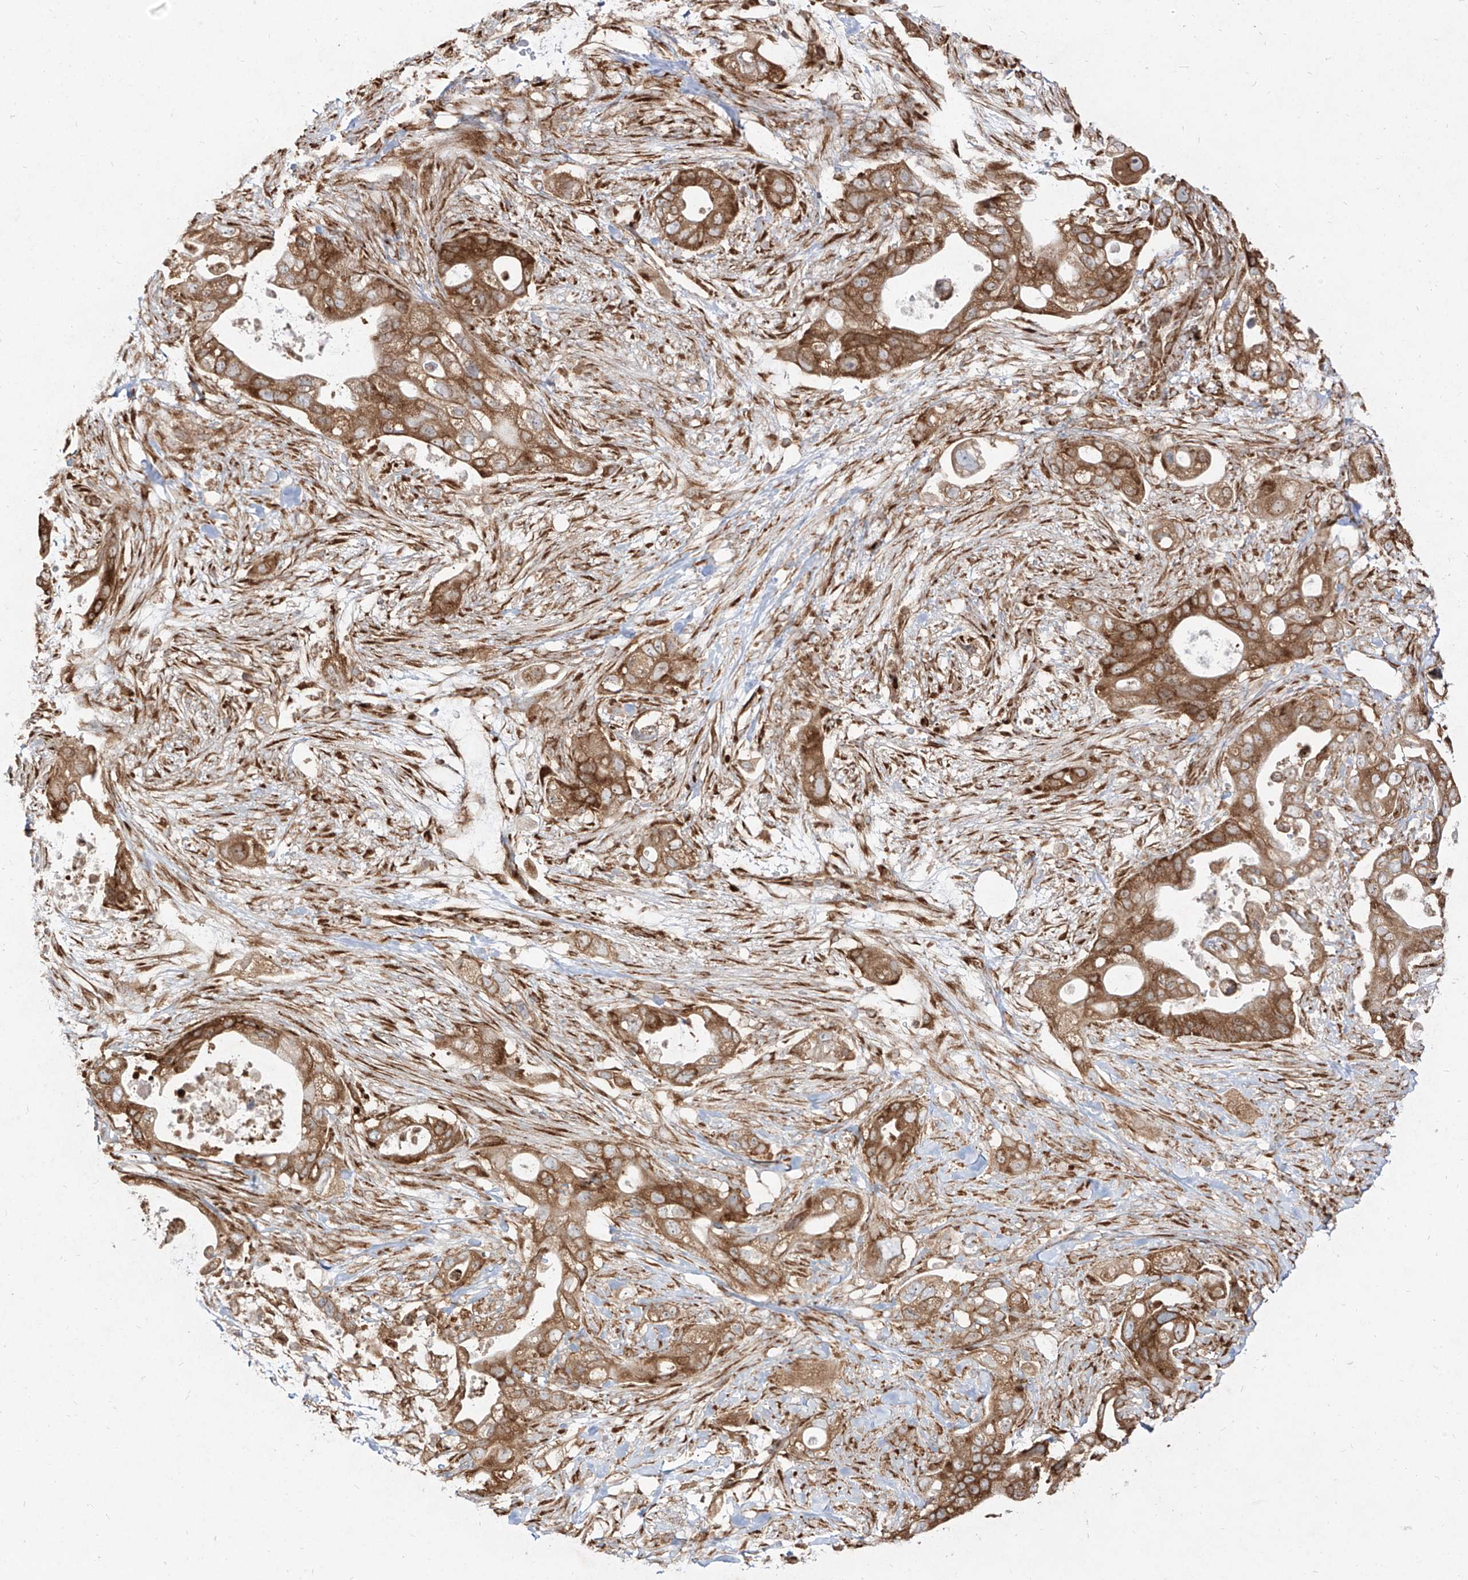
{"staining": {"intensity": "strong", "quantity": ">75%", "location": "cytoplasmic/membranous"}, "tissue": "pancreatic cancer", "cell_type": "Tumor cells", "image_type": "cancer", "snomed": [{"axis": "morphology", "description": "Adenocarcinoma, NOS"}, {"axis": "topography", "description": "Pancreas"}], "caption": "Pancreatic adenocarcinoma stained with DAB immunohistochemistry (IHC) displays high levels of strong cytoplasmic/membranous positivity in about >75% of tumor cells.", "gene": "RPS25", "patient": {"sex": "male", "age": 53}}